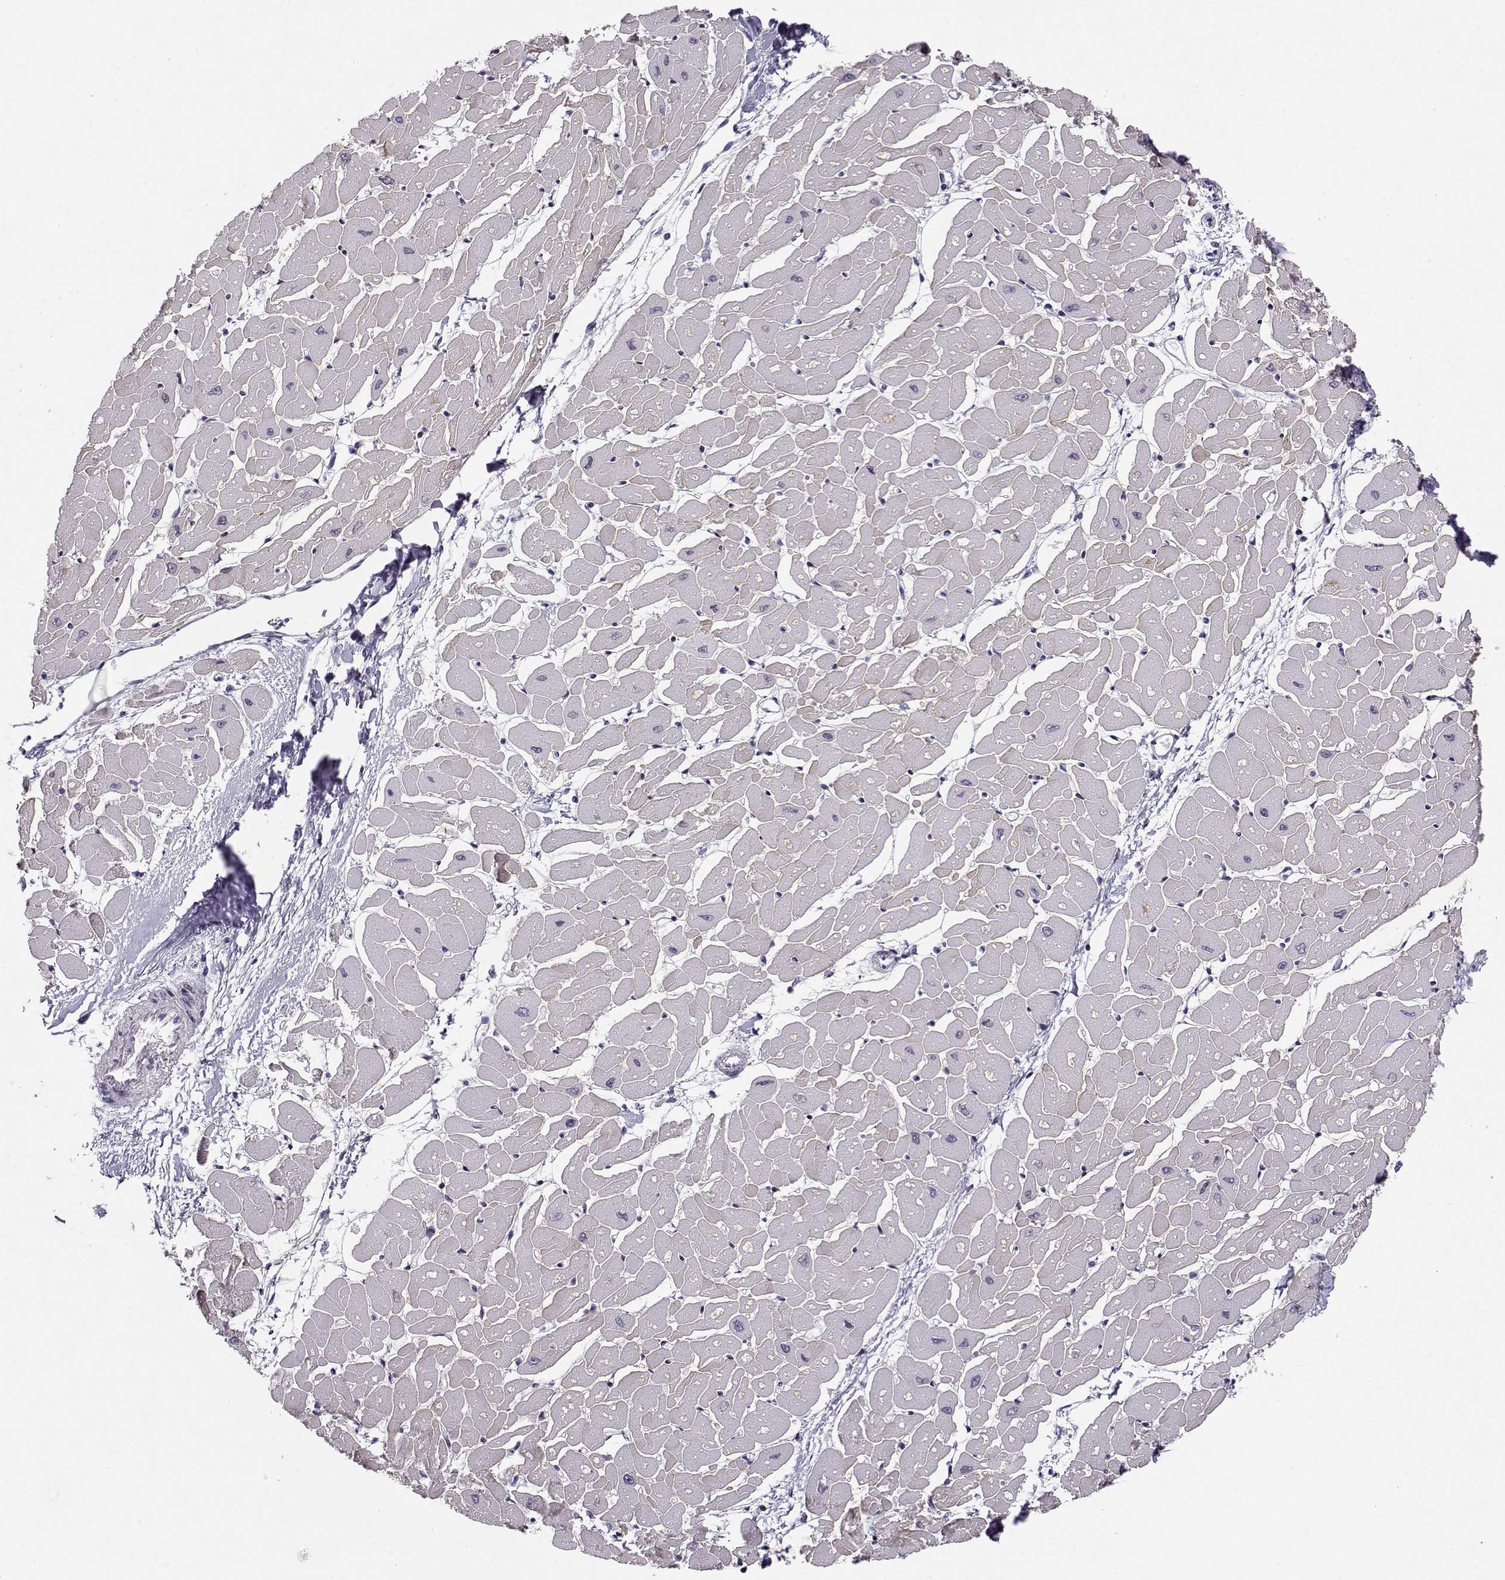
{"staining": {"intensity": "weak", "quantity": "<25%", "location": "cytoplasmic/membranous"}, "tissue": "heart muscle", "cell_type": "Cardiomyocytes", "image_type": "normal", "snomed": [{"axis": "morphology", "description": "Normal tissue, NOS"}, {"axis": "topography", "description": "Heart"}], "caption": "Cardiomyocytes show no significant staining in unremarkable heart muscle.", "gene": "CRX", "patient": {"sex": "male", "age": 57}}